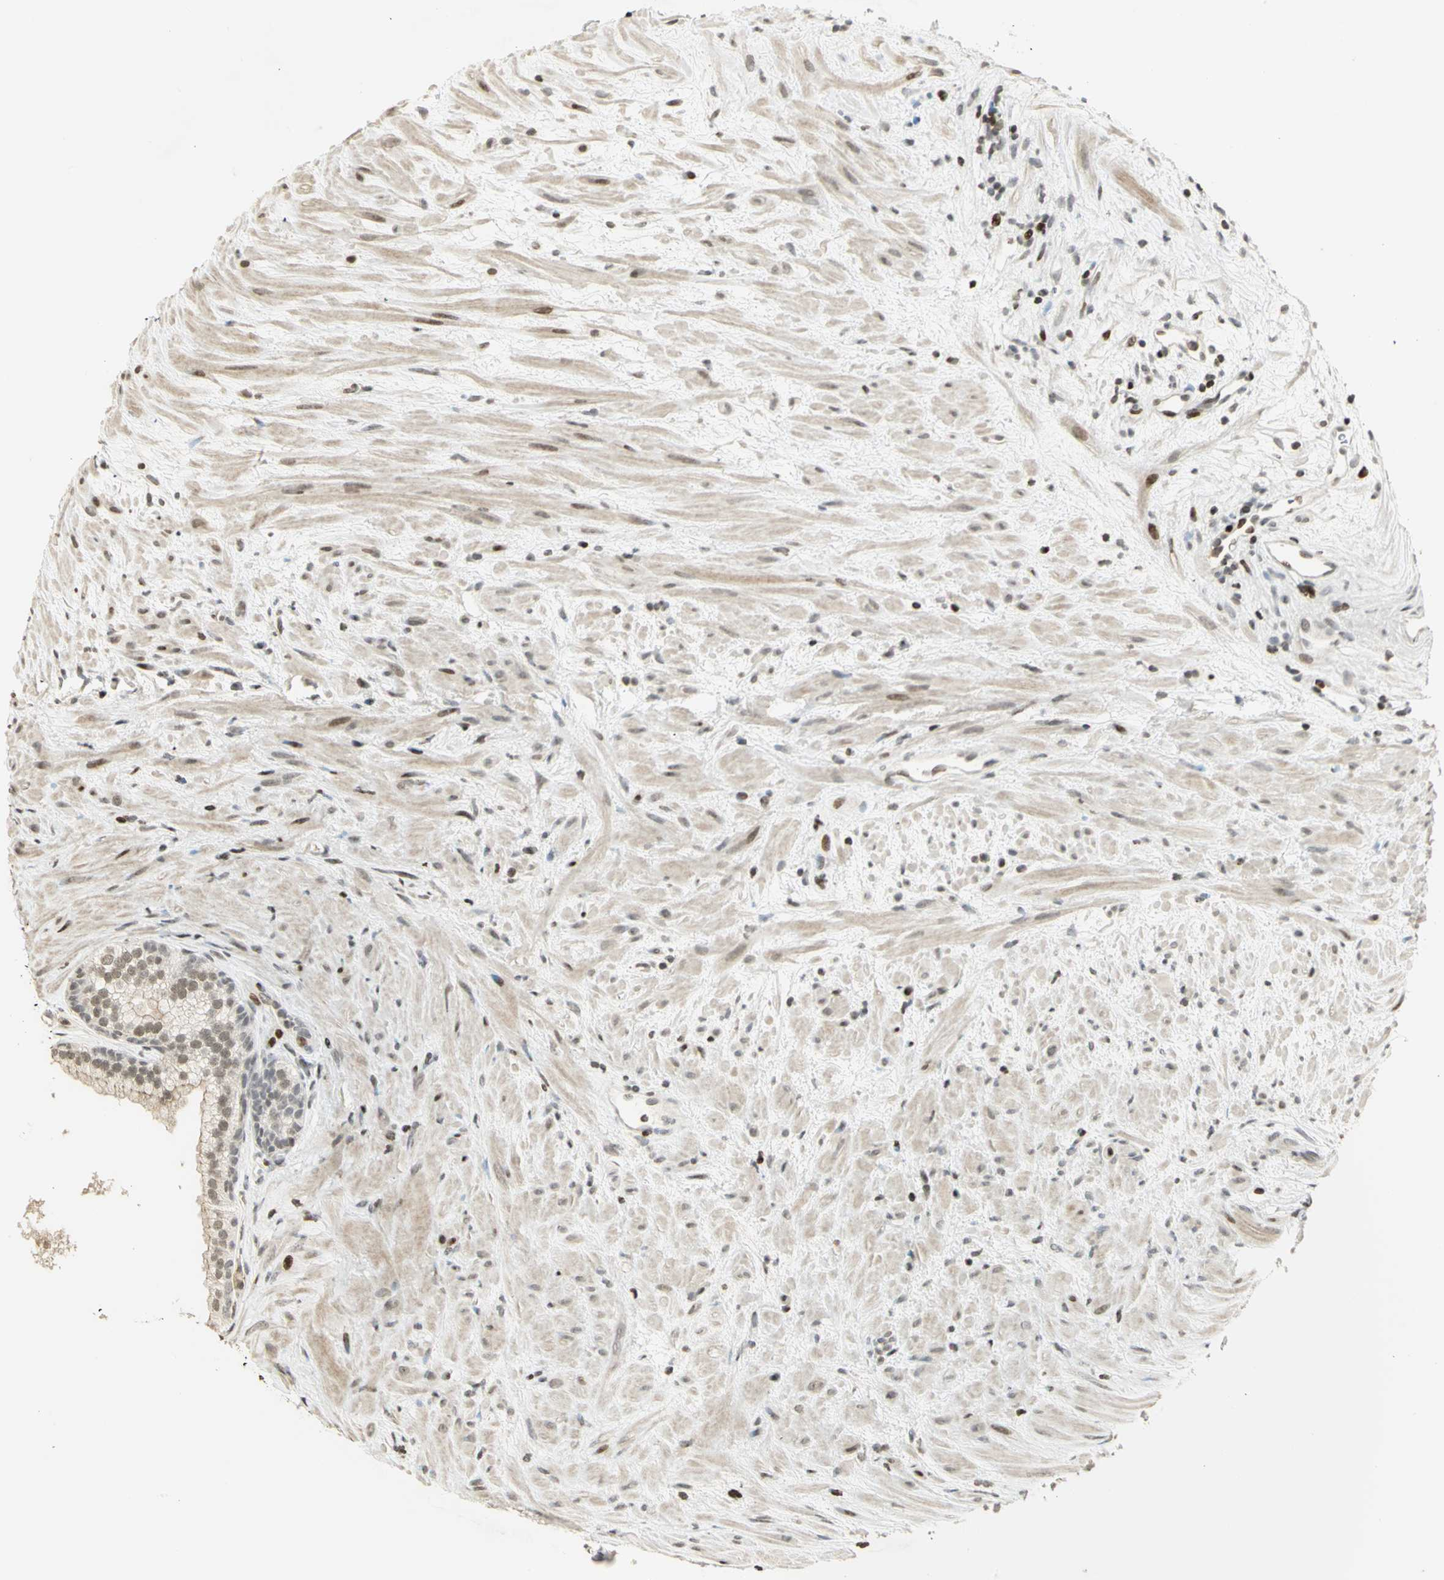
{"staining": {"intensity": "weak", "quantity": "<25%", "location": "nuclear"}, "tissue": "prostate", "cell_type": "Glandular cells", "image_type": "normal", "snomed": [{"axis": "morphology", "description": "Normal tissue, NOS"}, {"axis": "topography", "description": "Prostate"}], "caption": "DAB immunohistochemical staining of normal human prostate displays no significant positivity in glandular cells.", "gene": "KDM1A", "patient": {"sex": "male", "age": 76}}